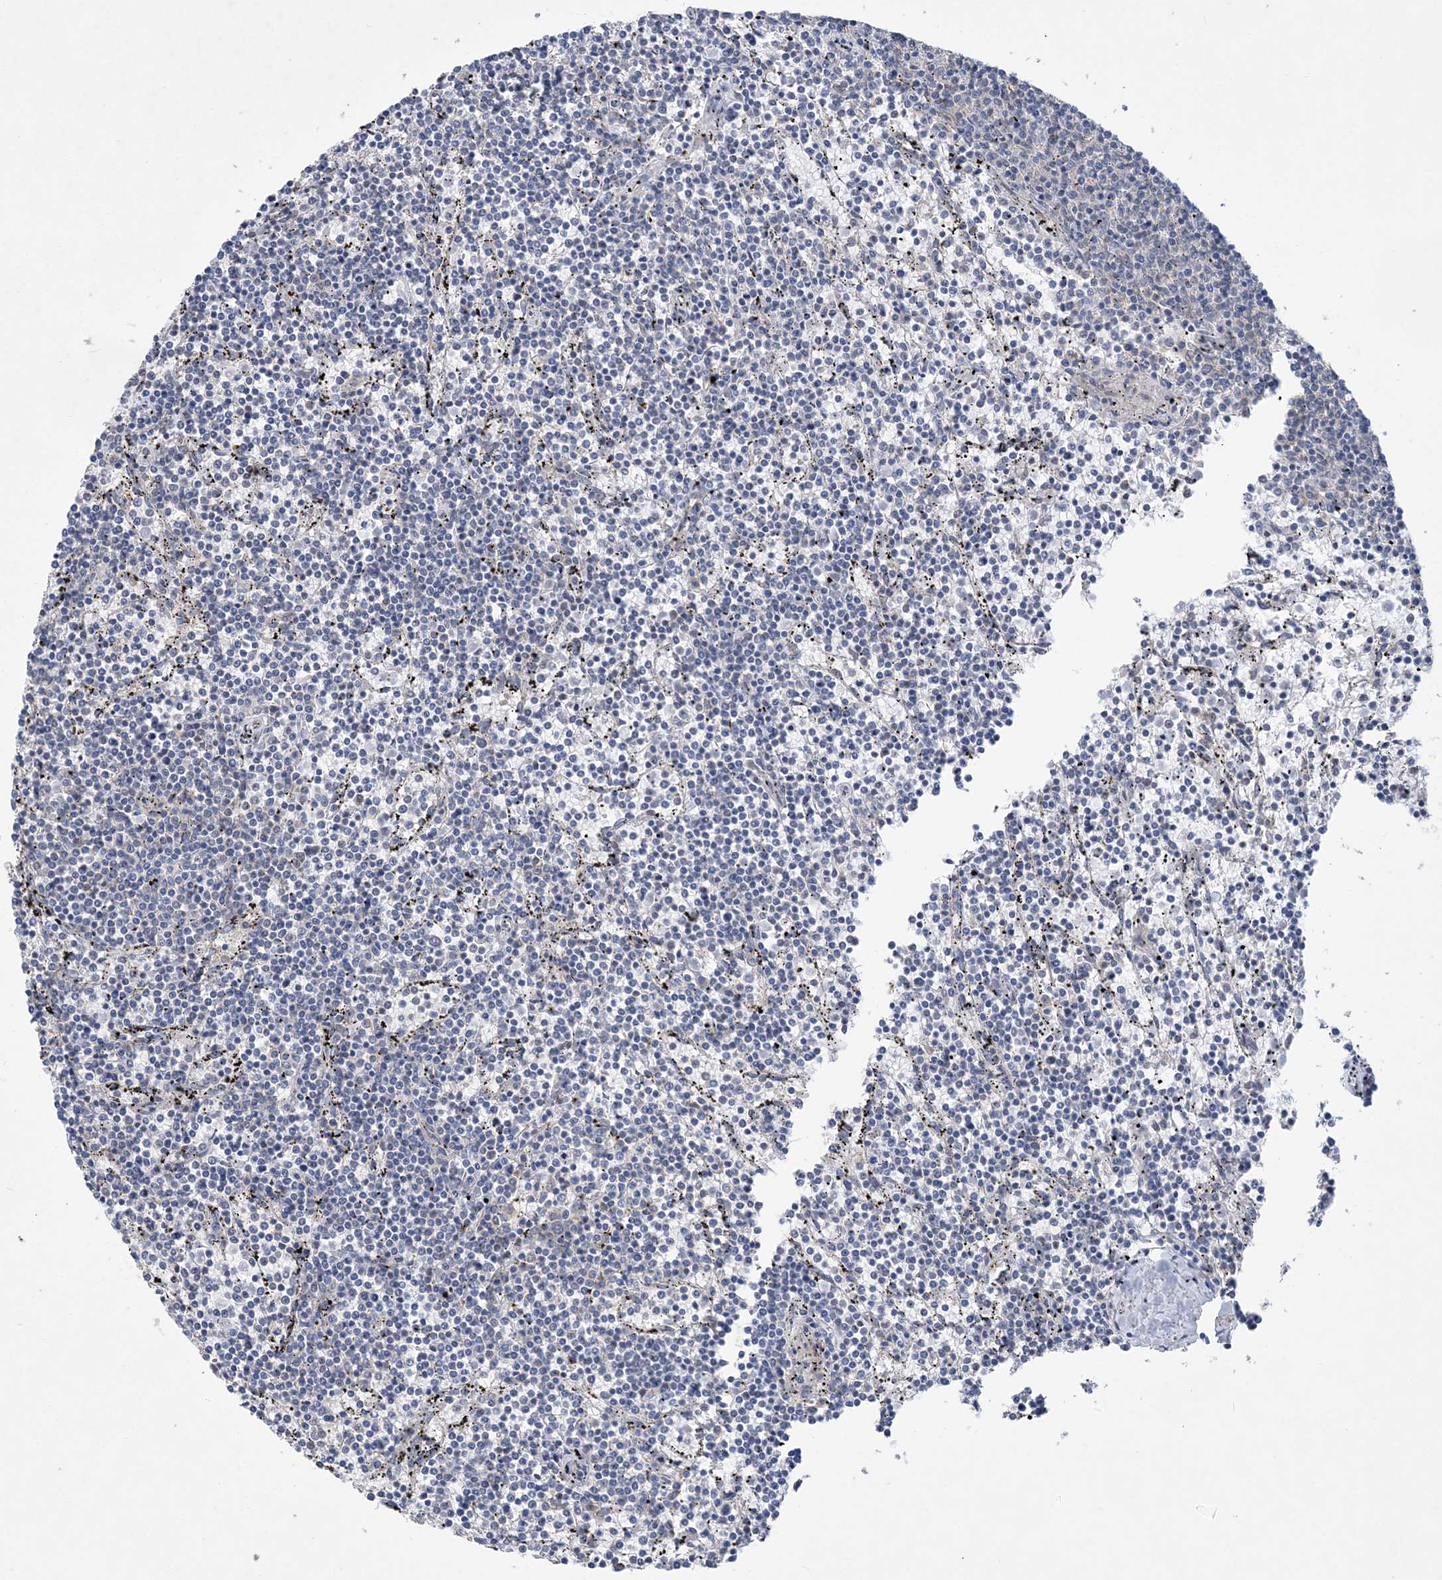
{"staining": {"intensity": "negative", "quantity": "none", "location": "none"}, "tissue": "lymphoma", "cell_type": "Tumor cells", "image_type": "cancer", "snomed": [{"axis": "morphology", "description": "Malignant lymphoma, non-Hodgkin's type, Low grade"}, {"axis": "topography", "description": "Spleen"}], "caption": "DAB (3,3'-diaminobenzidine) immunohistochemical staining of lymphoma reveals no significant positivity in tumor cells.", "gene": "MAP4K5", "patient": {"sex": "female", "age": 50}}